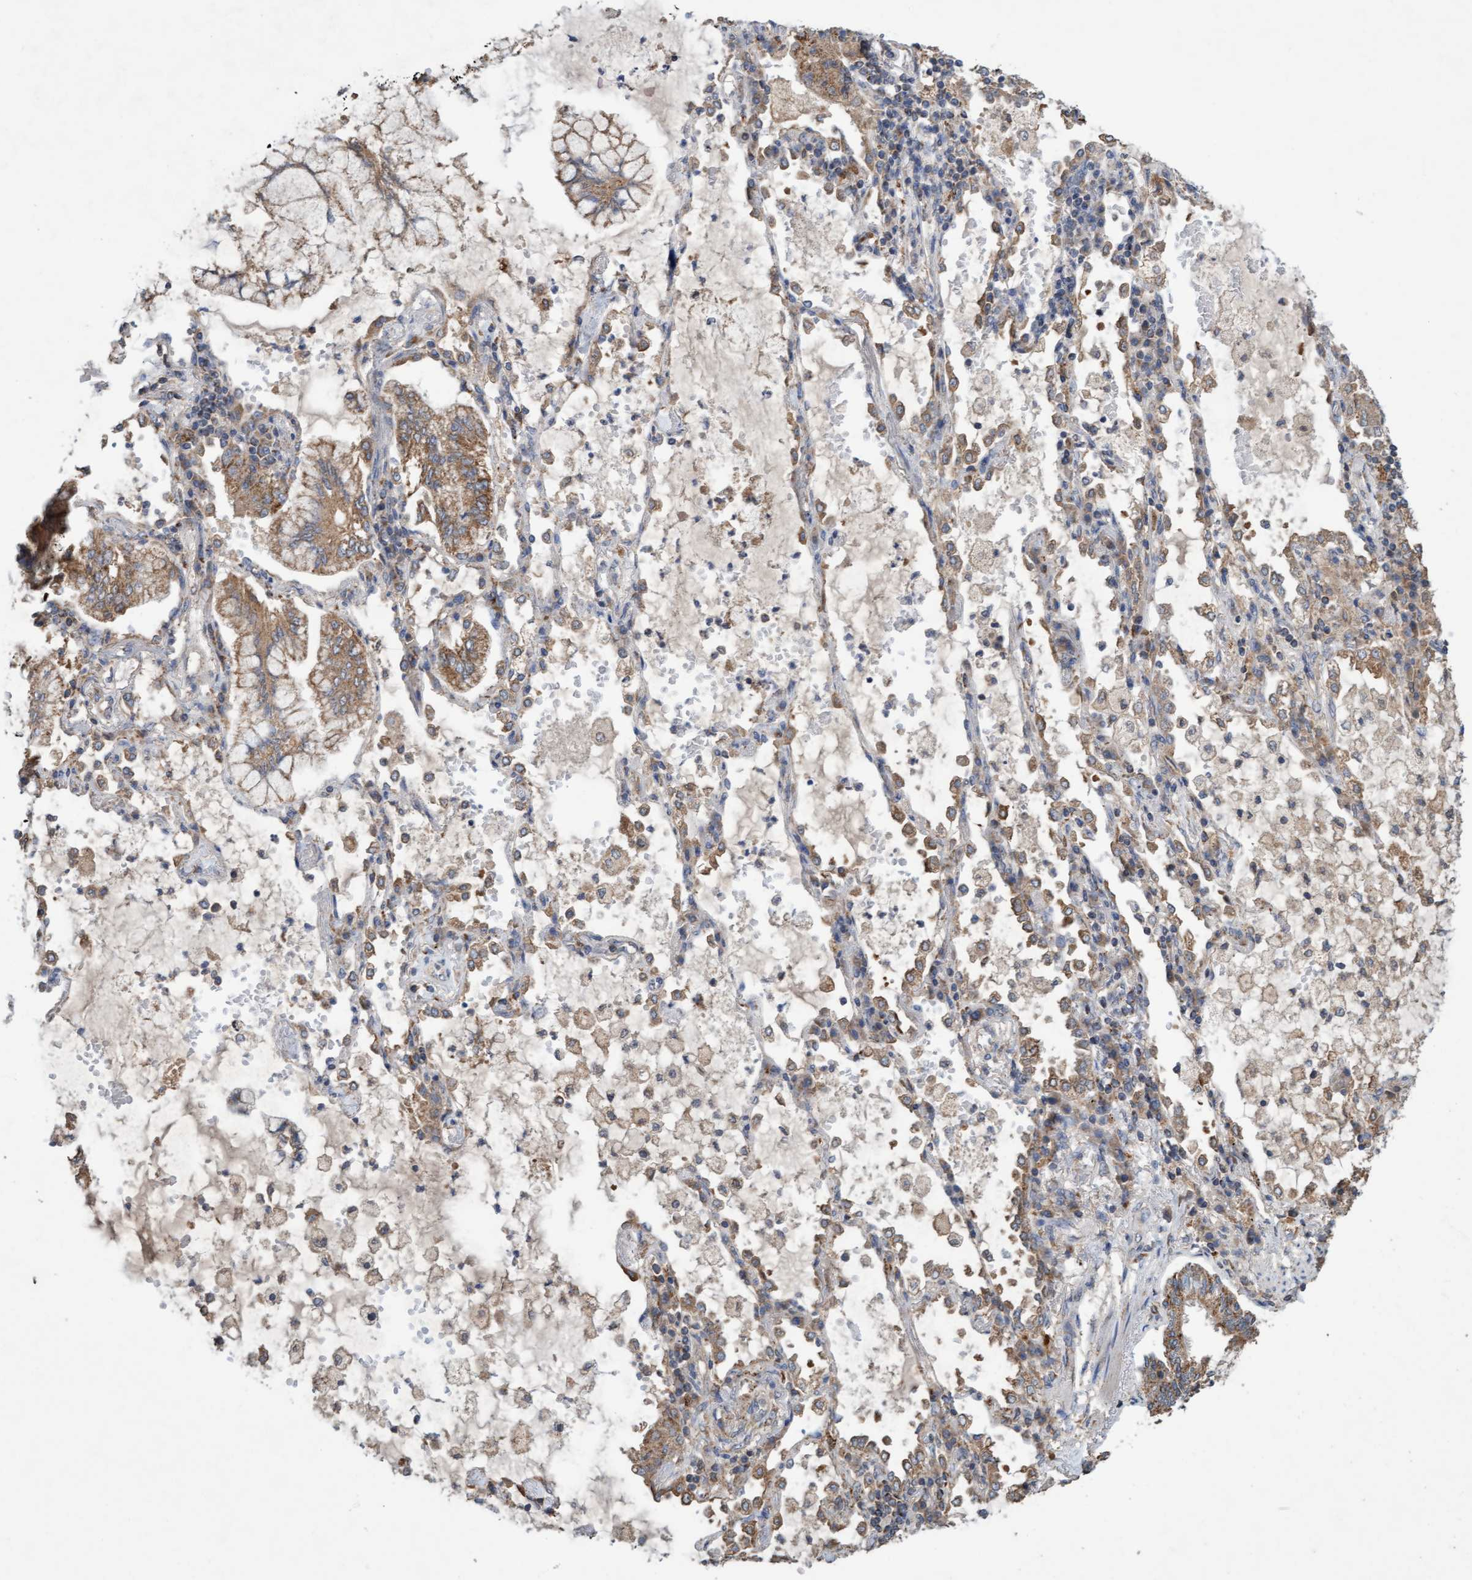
{"staining": {"intensity": "weak", "quantity": ">75%", "location": "cytoplasmic/membranous"}, "tissue": "lung cancer", "cell_type": "Tumor cells", "image_type": "cancer", "snomed": [{"axis": "morphology", "description": "Adenocarcinoma, NOS"}, {"axis": "topography", "description": "Lung"}], "caption": "Protein staining displays weak cytoplasmic/membranous expression in approximately >75% of tumor cells in lung cancer (adenocarcinoma).", "gene": "ATPAF2", "patient": {"sex": "female", "age": 70}}